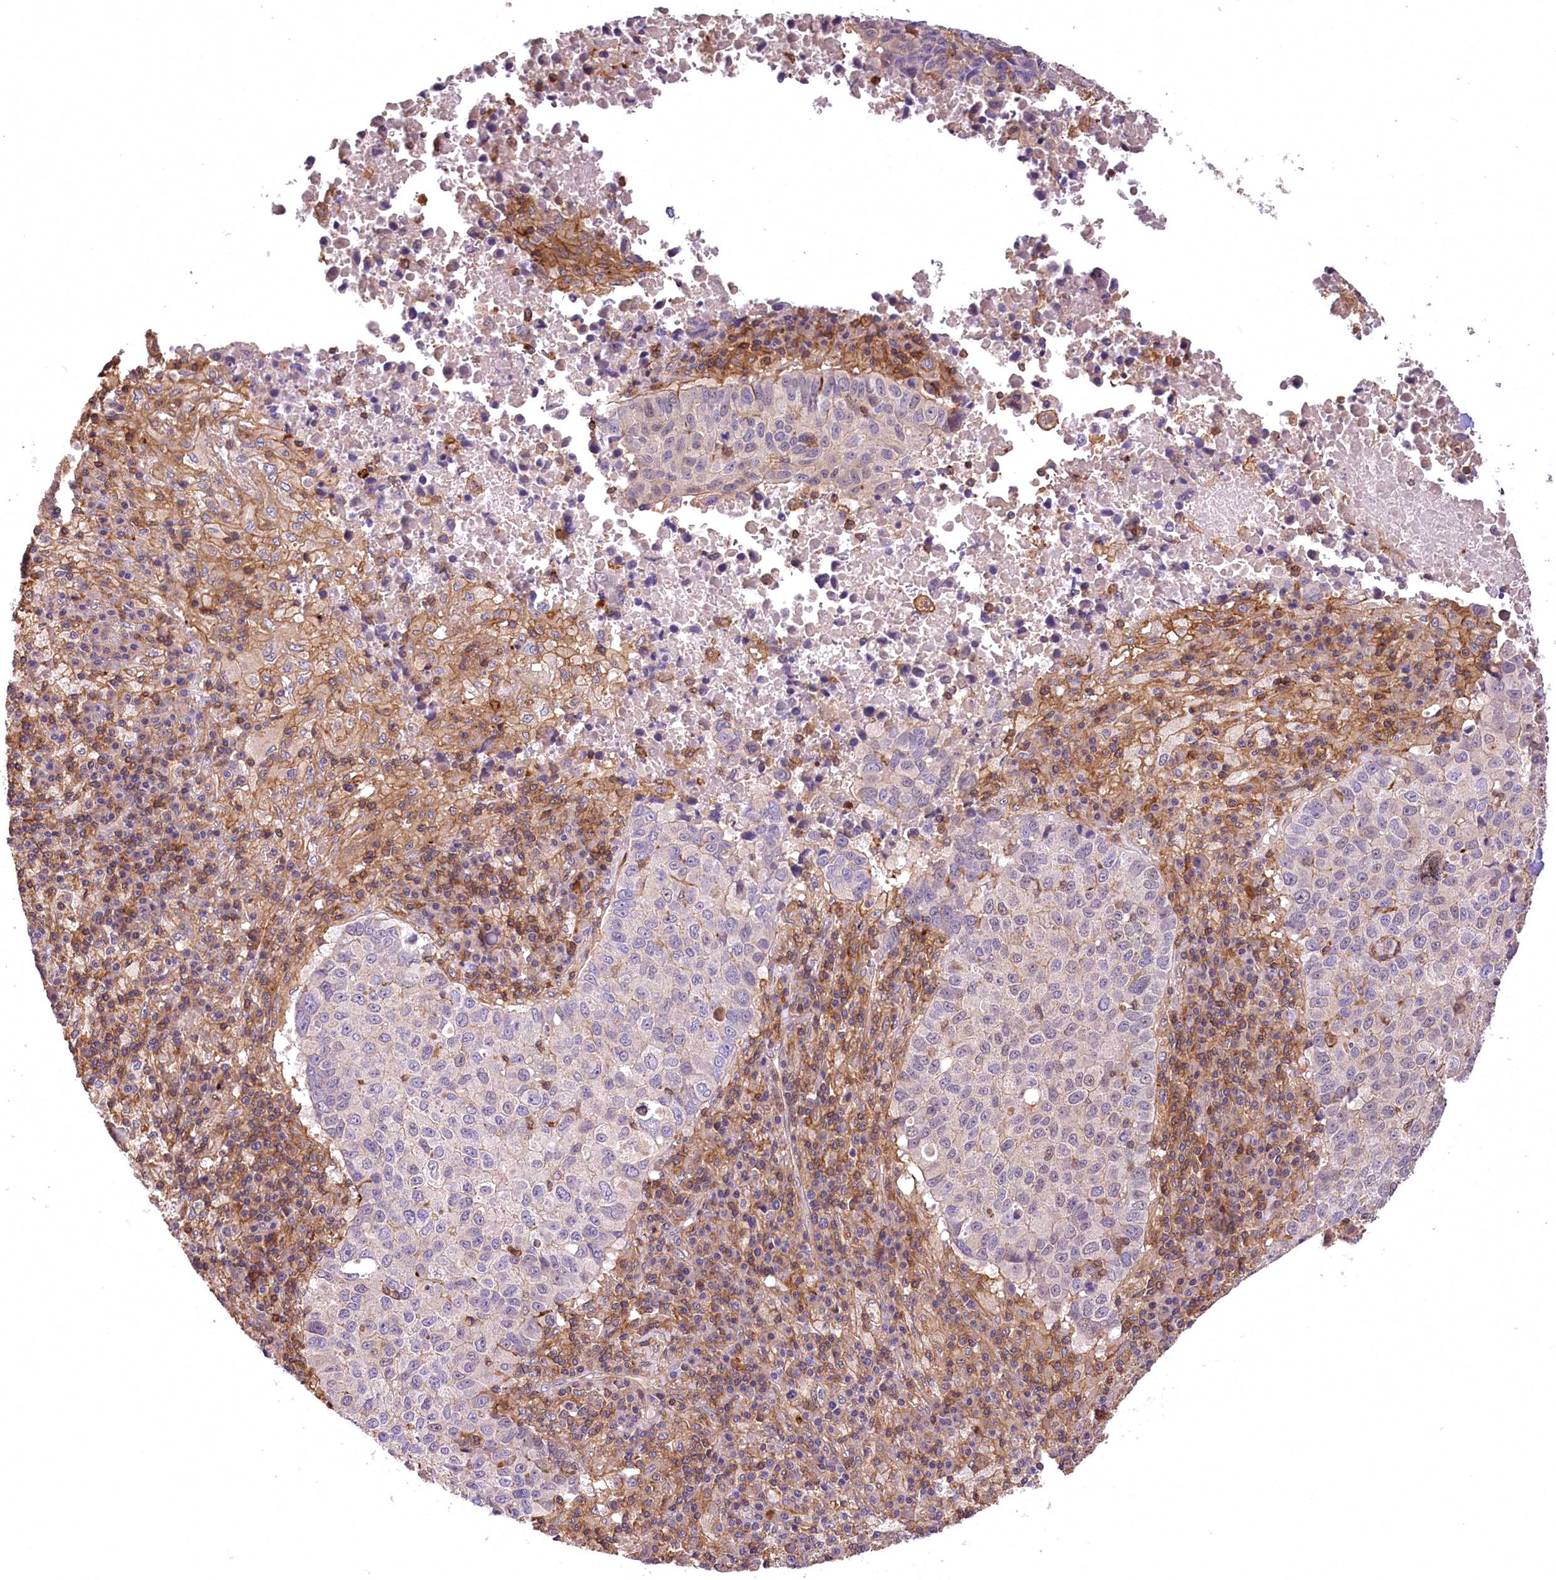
{"staining": {"intensity": "weak", "quantity": "<25%", "location": "nuclear"}, "tissue": "lung cancer", "cell_type": "Tumor cells", "image_type": "cancer", "snomed": [{"axis": "morphology", "description": "Squamous cell carcinoma, NOS"}, {"axis": "topography", "description": "Lung"}], "caption": "This photomicrograph is of lung cancer (squamous cell carcinoma) stained with immunohistochemistry (IHC) to label a protein in brown with the nuclei are counter-stained blue. There is no positivity in tumor cells.", "gene": "DPP3", "patient": {"sex": "male", "age": 73}}